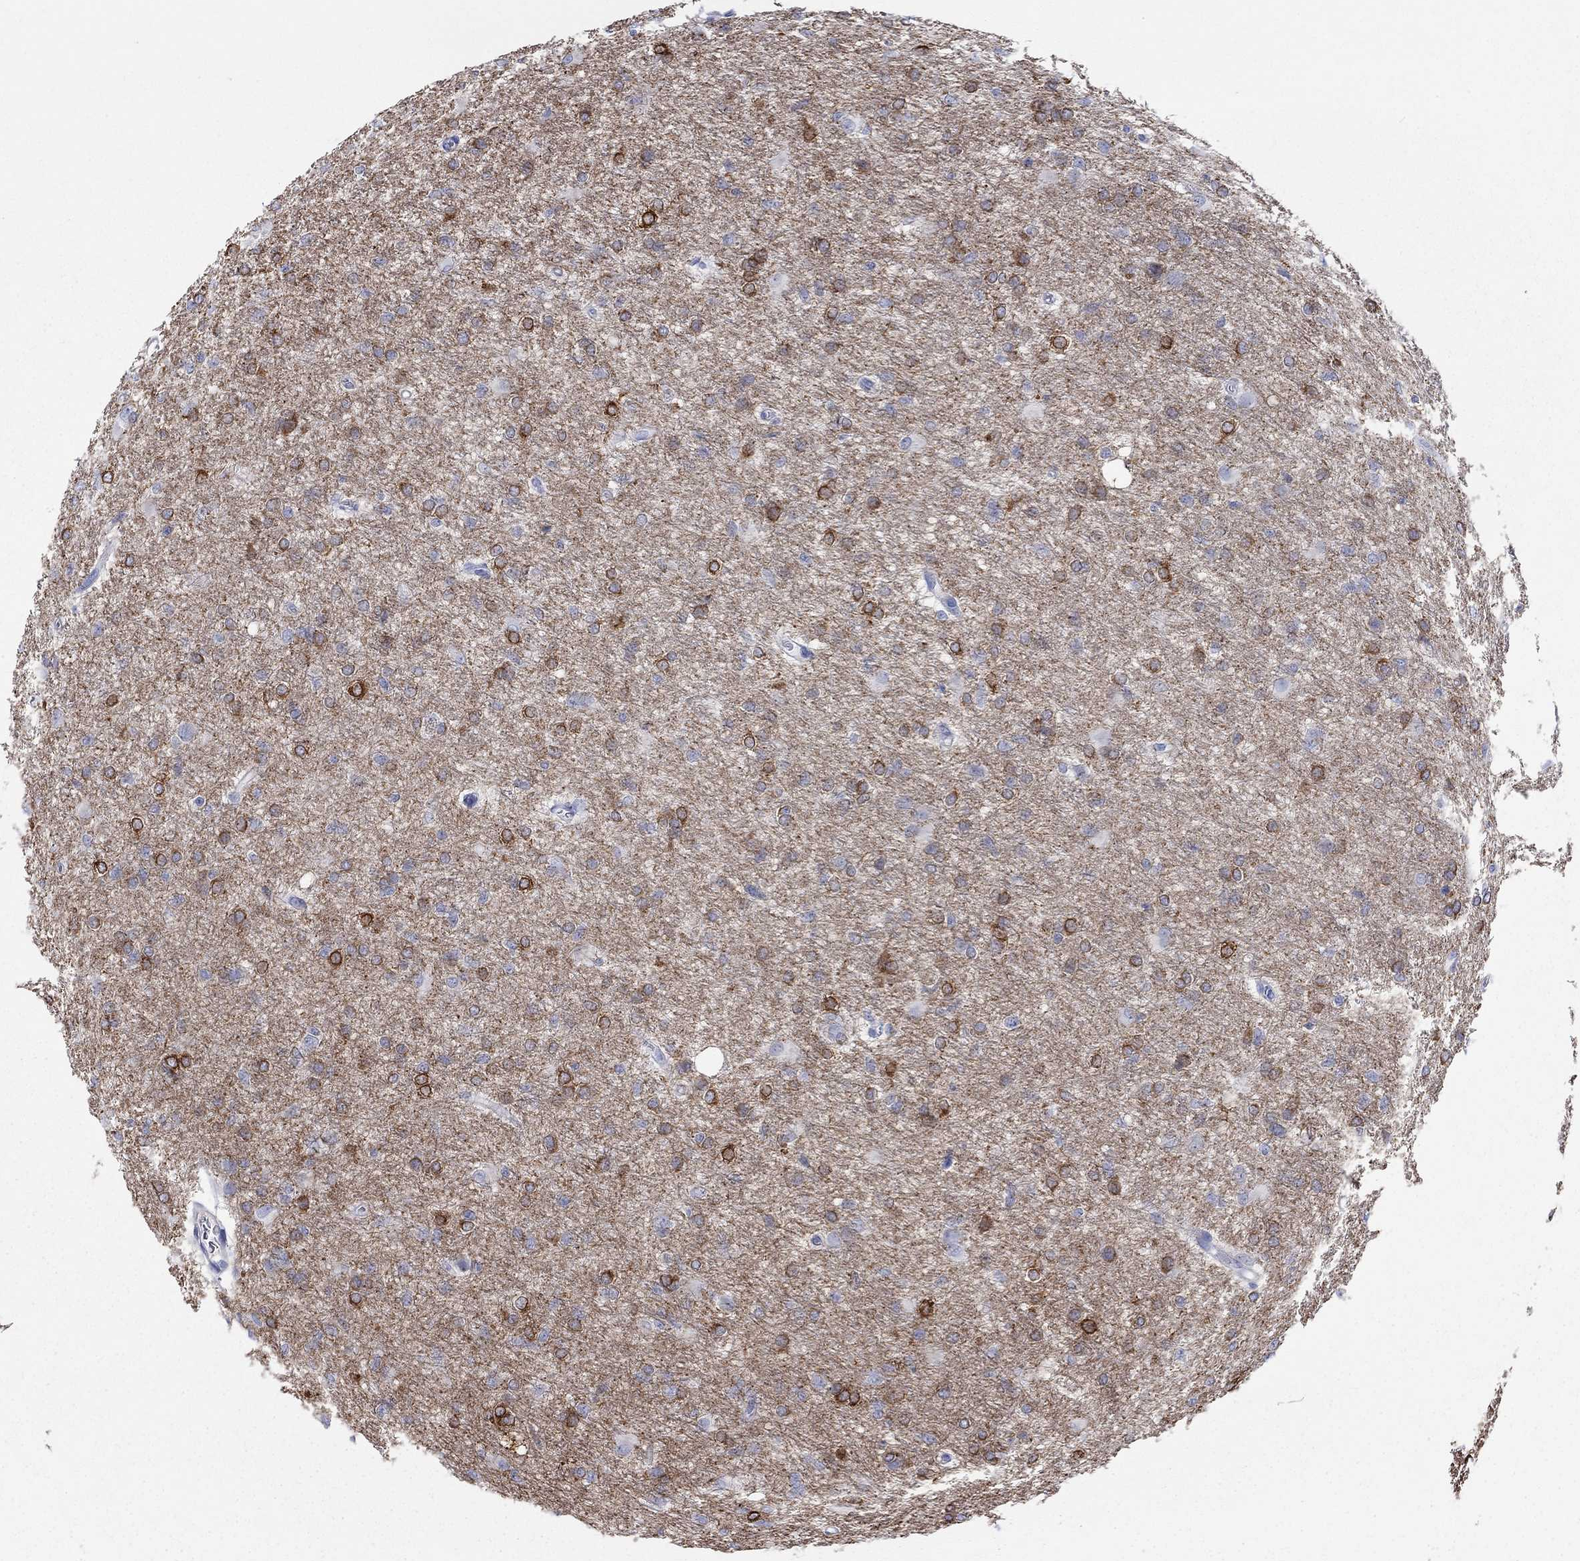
{"staining": {"intensity": "strong", "quantity": "<25%", "location": "cytoplasmic/membranous"}, "tissue": "glioma", "cell_type": "Tumor cells", "image_type": "cancer", "snomed": [{"axis": "morphology", "description": "Glioma, malignant, High grade"}, {"axis": "topography", "description": "Brain"}], "caption": "Malignant glioma (high-grade) was stained to show a protein in brown. There is medium levels of strong cytoplasmic/membranous expression in approximately <25% of tumor cells.", "gene": "SPATA9", "patient": {"sex": "male", "age": 68}}